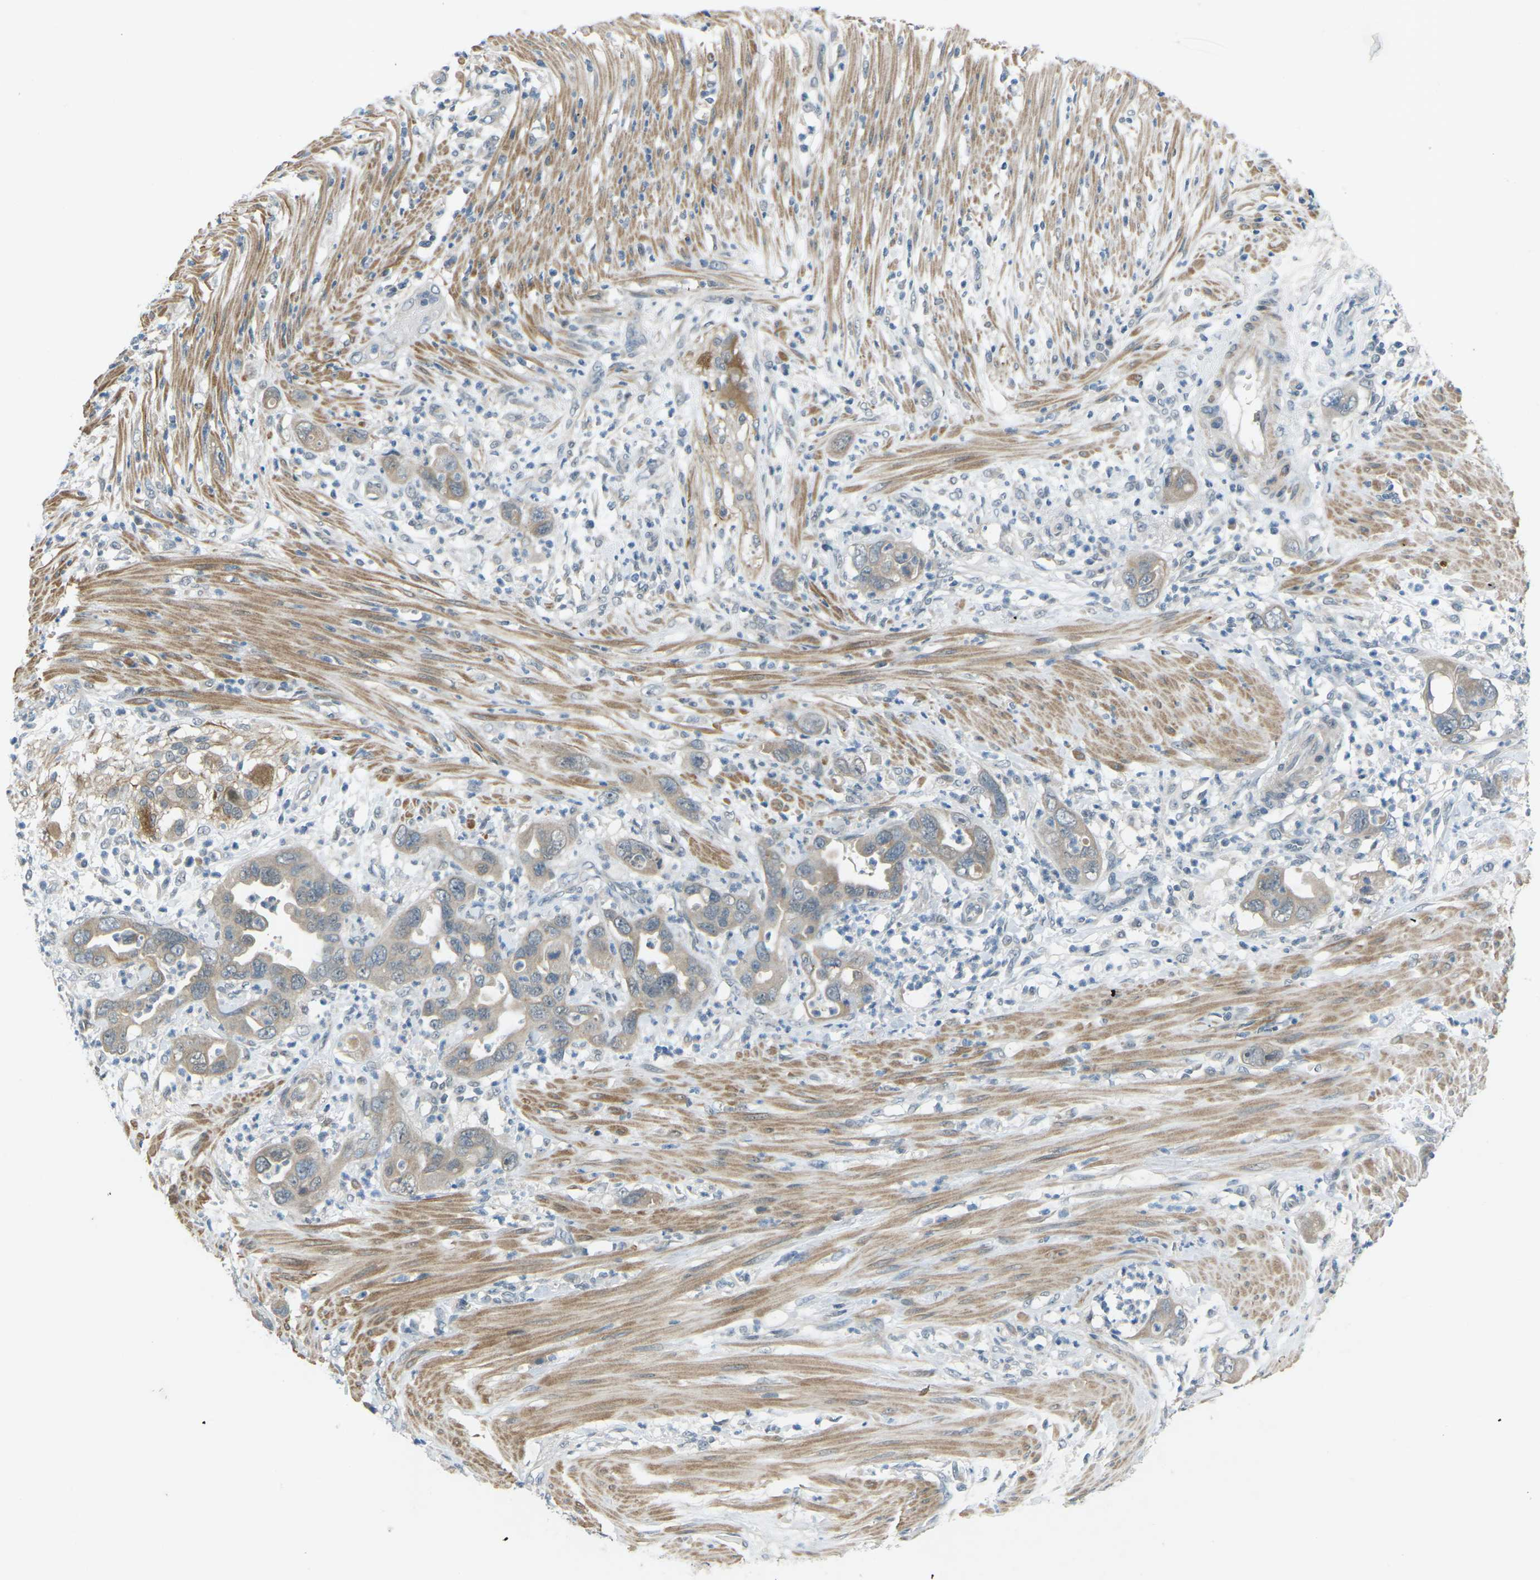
{"staining": {"intensity": "weak", "quantity": "25%-75%", "location": "cytoplasmic/membranous"}, "tissue": "pancreatic cancer", "cell_type": "Tumor cells", "image_type": "cancer", "snomed": [{"axis": "morphology", "description": "Adenocarcinoma, NOS"}, {"axis": "topography", "description": "Pancreas"}], "caption": "Pancreatic cancer was stained to show a protein in brown. There is low levels of weak cytoplasmic/membranous positivity in approximately 25%-75% of tumor cells.", "gene": "RTN3", "patient": {"sex": "female", "age": 71}}